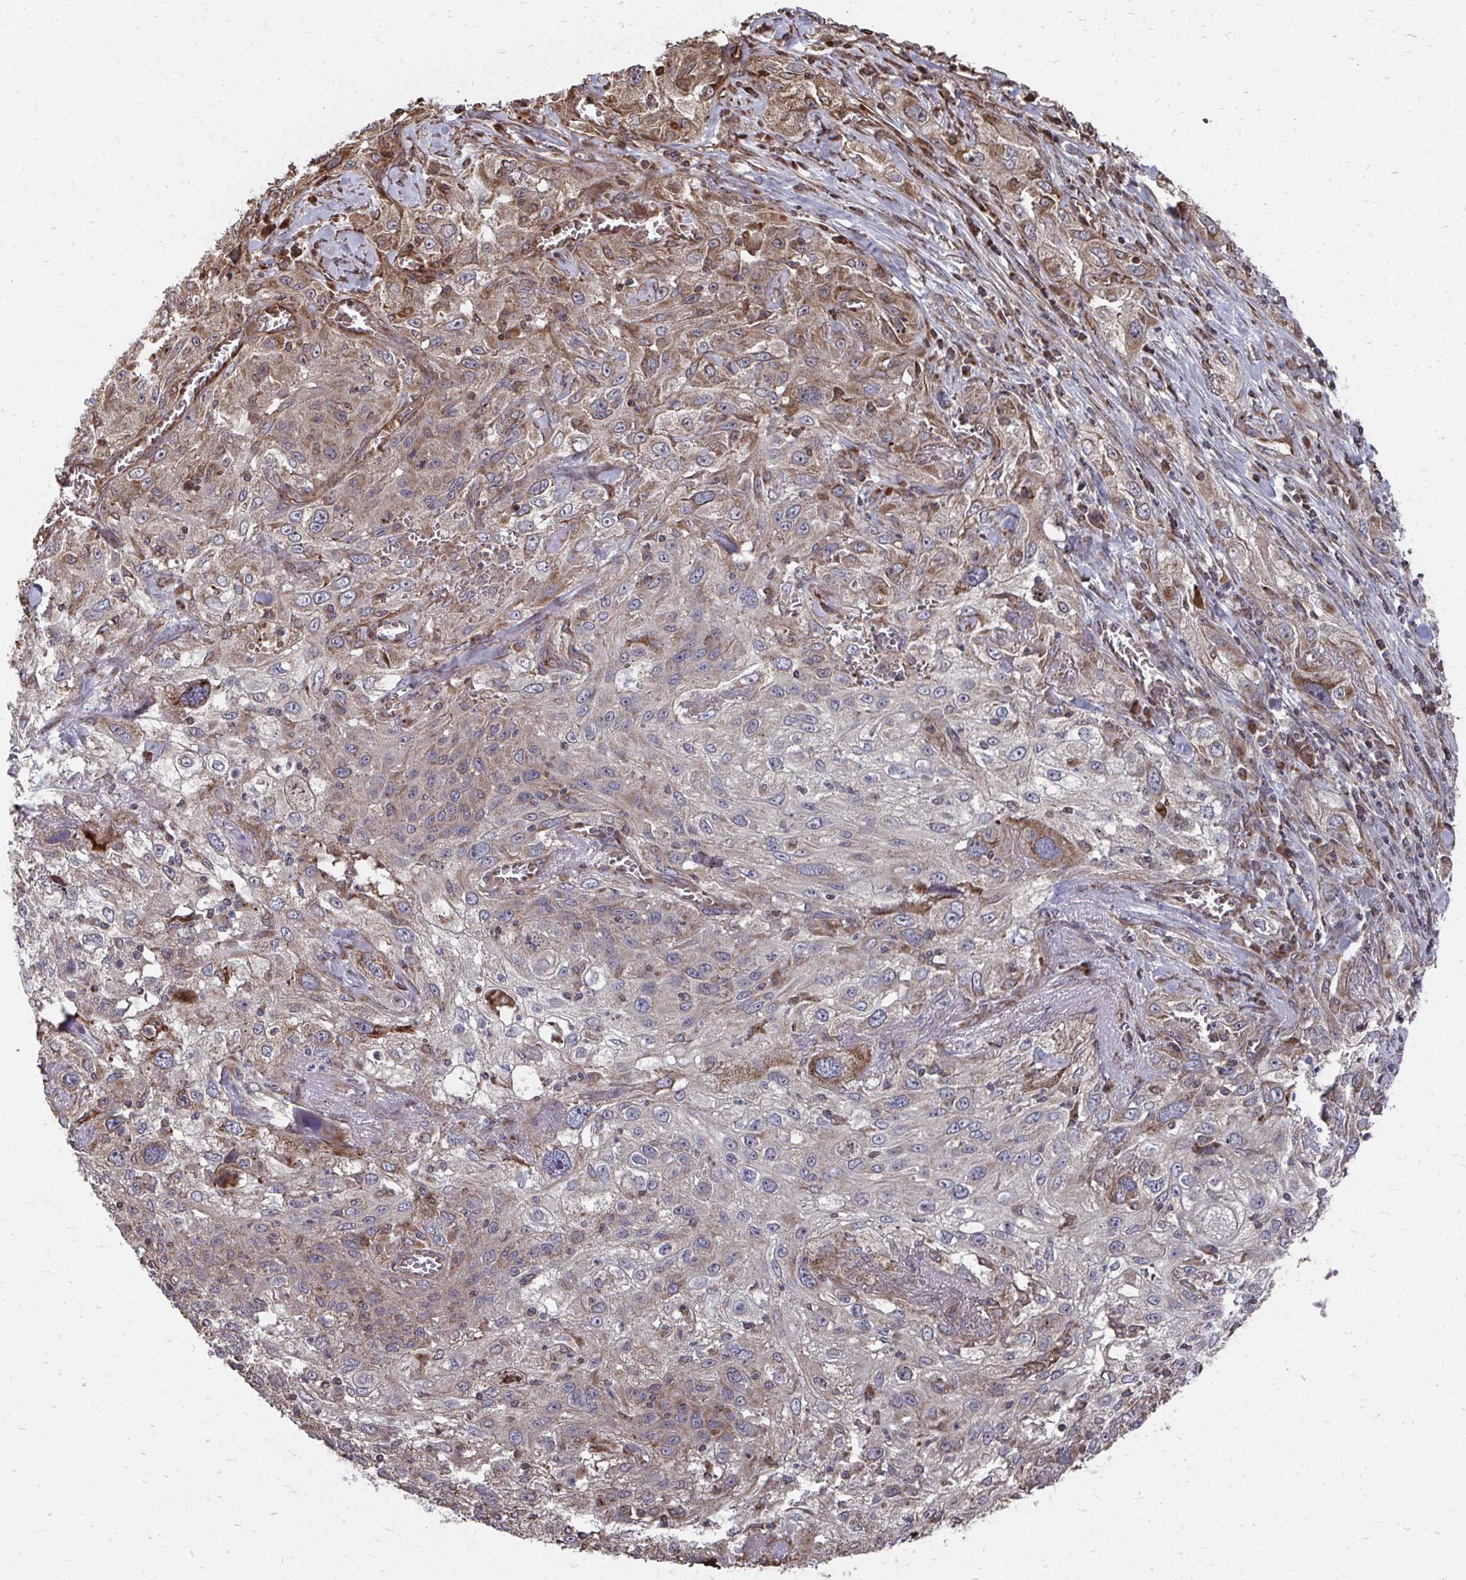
{"staining": {"intensity": "moderate", "quantity": "25%-75%", "location": "cytoplasmic/membranous"}, "tissue": "lung cancer", "cell_type": "Tumor cells", "image_type": "cancer", "snomed": [{"axis": "morphology", "description": "Squamous cell carcinoma, NOS"}, {"axis": "topography", "description": "Lung"}], "caption": "Lung cancer tissue reveals moderate cytoplasmic/membranous positivity in about 25%-75% of tumor cells", "gene": "FAM89A", "patient": {"sex": "female", "age": 69}}